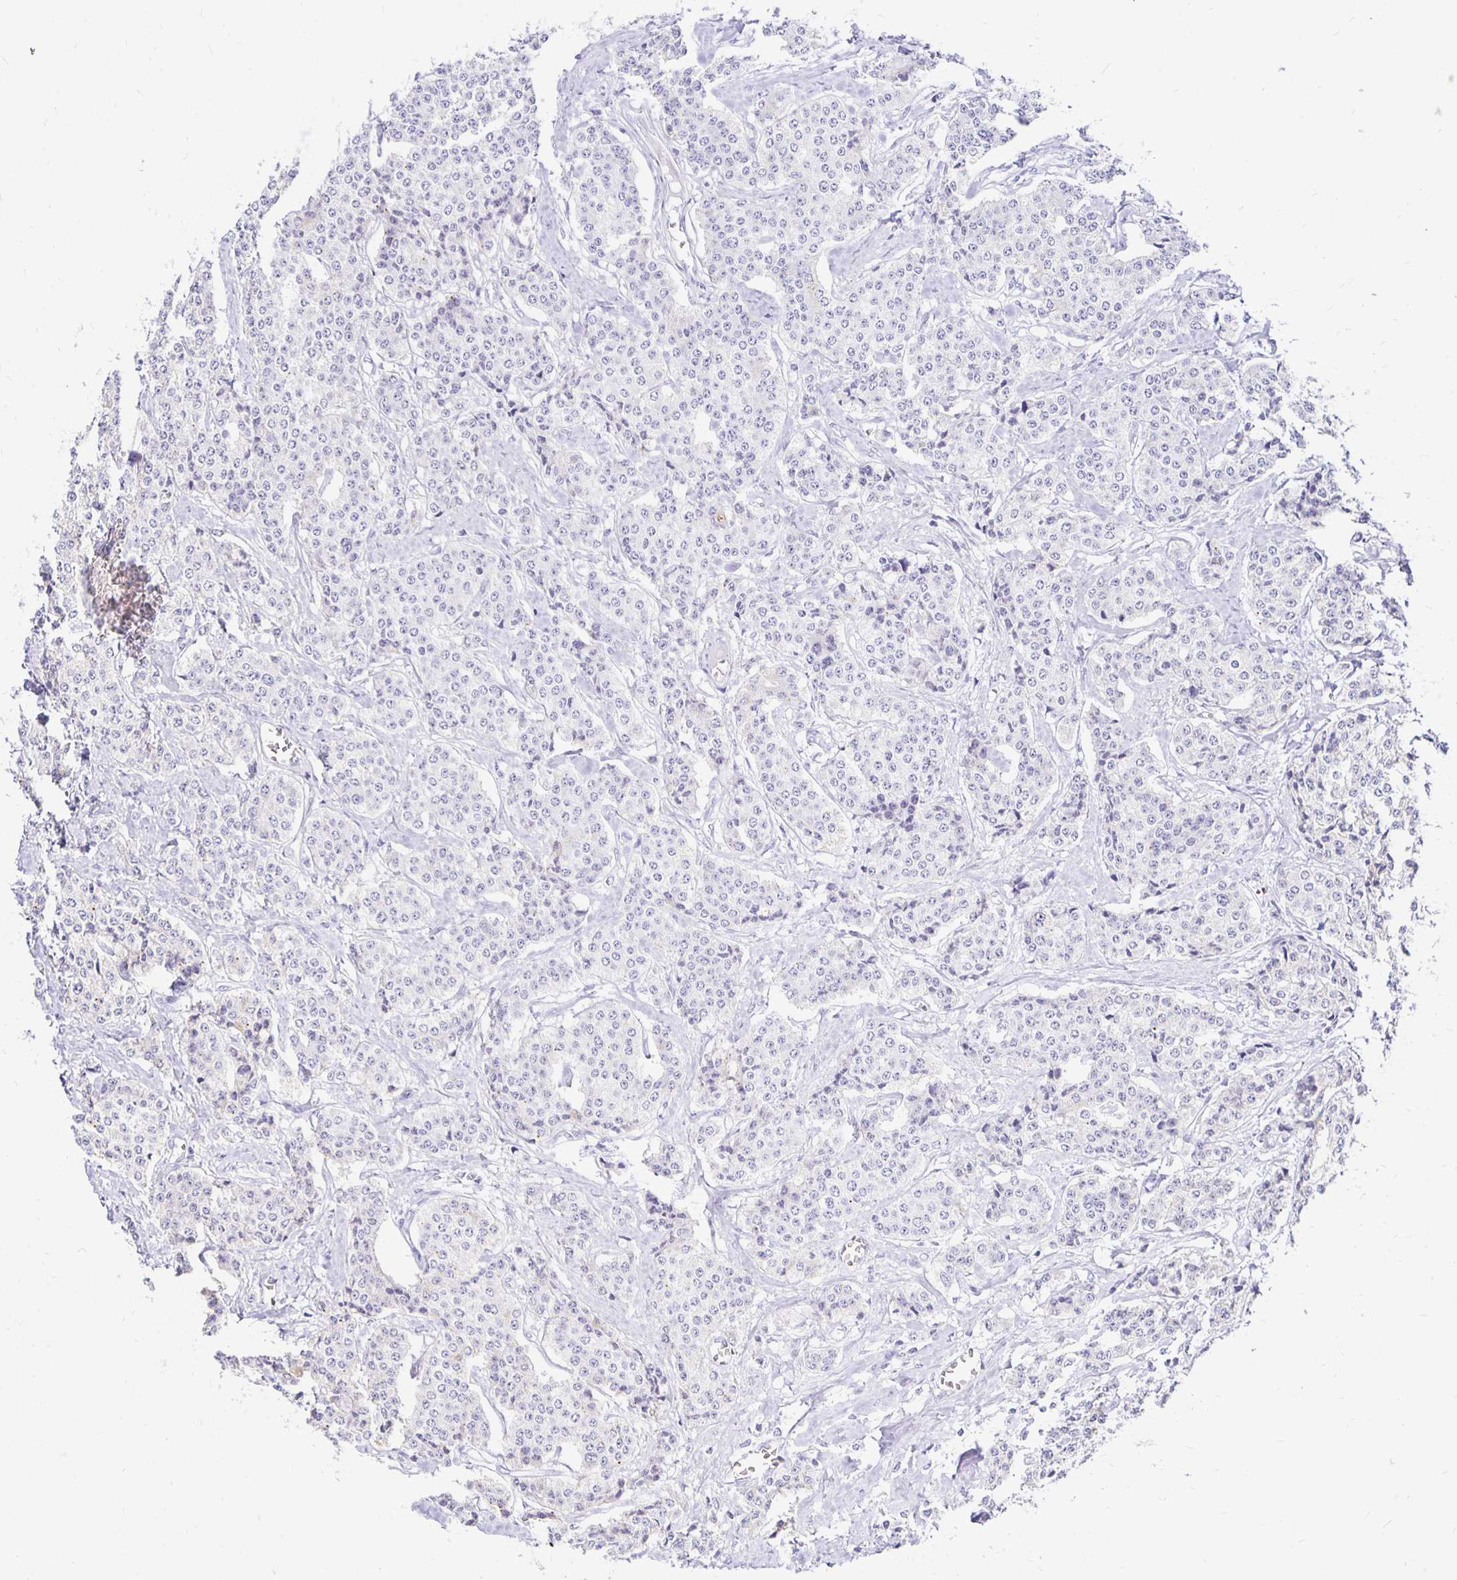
{"staining": {"intensity": "negative", "quantity": "none", "location": "none"}, "tissue": "carcinoid", "cell_type": "Tumor cells", "image_type": "cancer", "snomed": [{"axis": "morphology", "description": "Carcinoid, malignant, NOS"}, {"axis": "topography", "description": "Small intestine"}], "caption": "An image of human carcinoid is negative for staining in tumor cells.", "gene": "PLAAT2", "patient": {"sex": "female", "age": 64}}